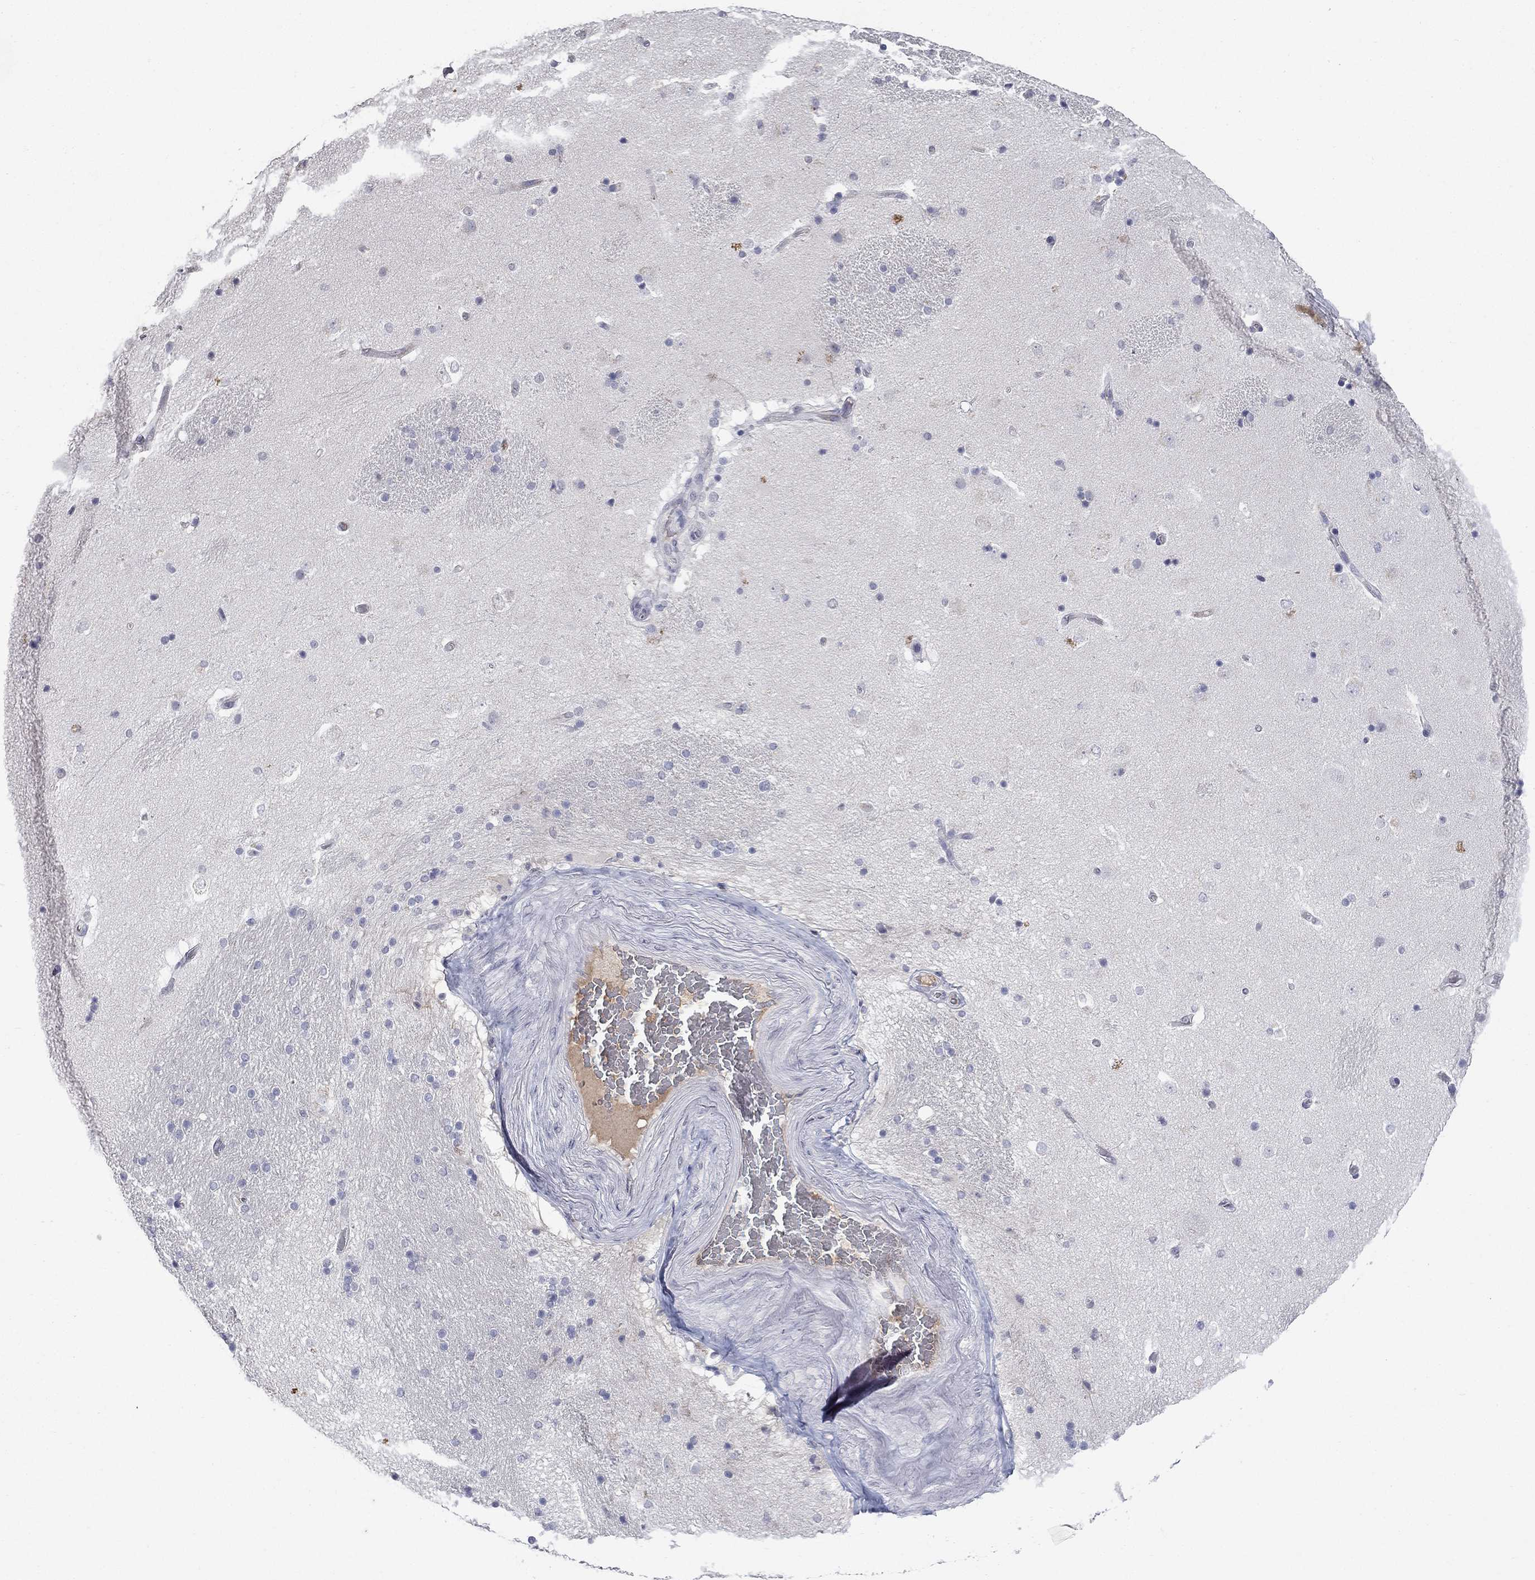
{"staining": {"intensity": "negative", "quantity": "none", "location": "none"}, "tissue": "caudate", "cell_type": "Glial cells", "image_type": "normal", "snomed": [{"axis": "morphology", "description": "Normal tissue, NOS"}, {"axis": "topography", "description": "Lateral ventricle wall"}], "caption": "Unremarkable caudate was stained to show a protein in brown. There is no significant staining in glial cells. (DAB (3,3'-diaminobenzidine) immunohistochemistry, high magnification).", "gene": "SLC51A", "patient": {"sex": "male", "age": 51}}